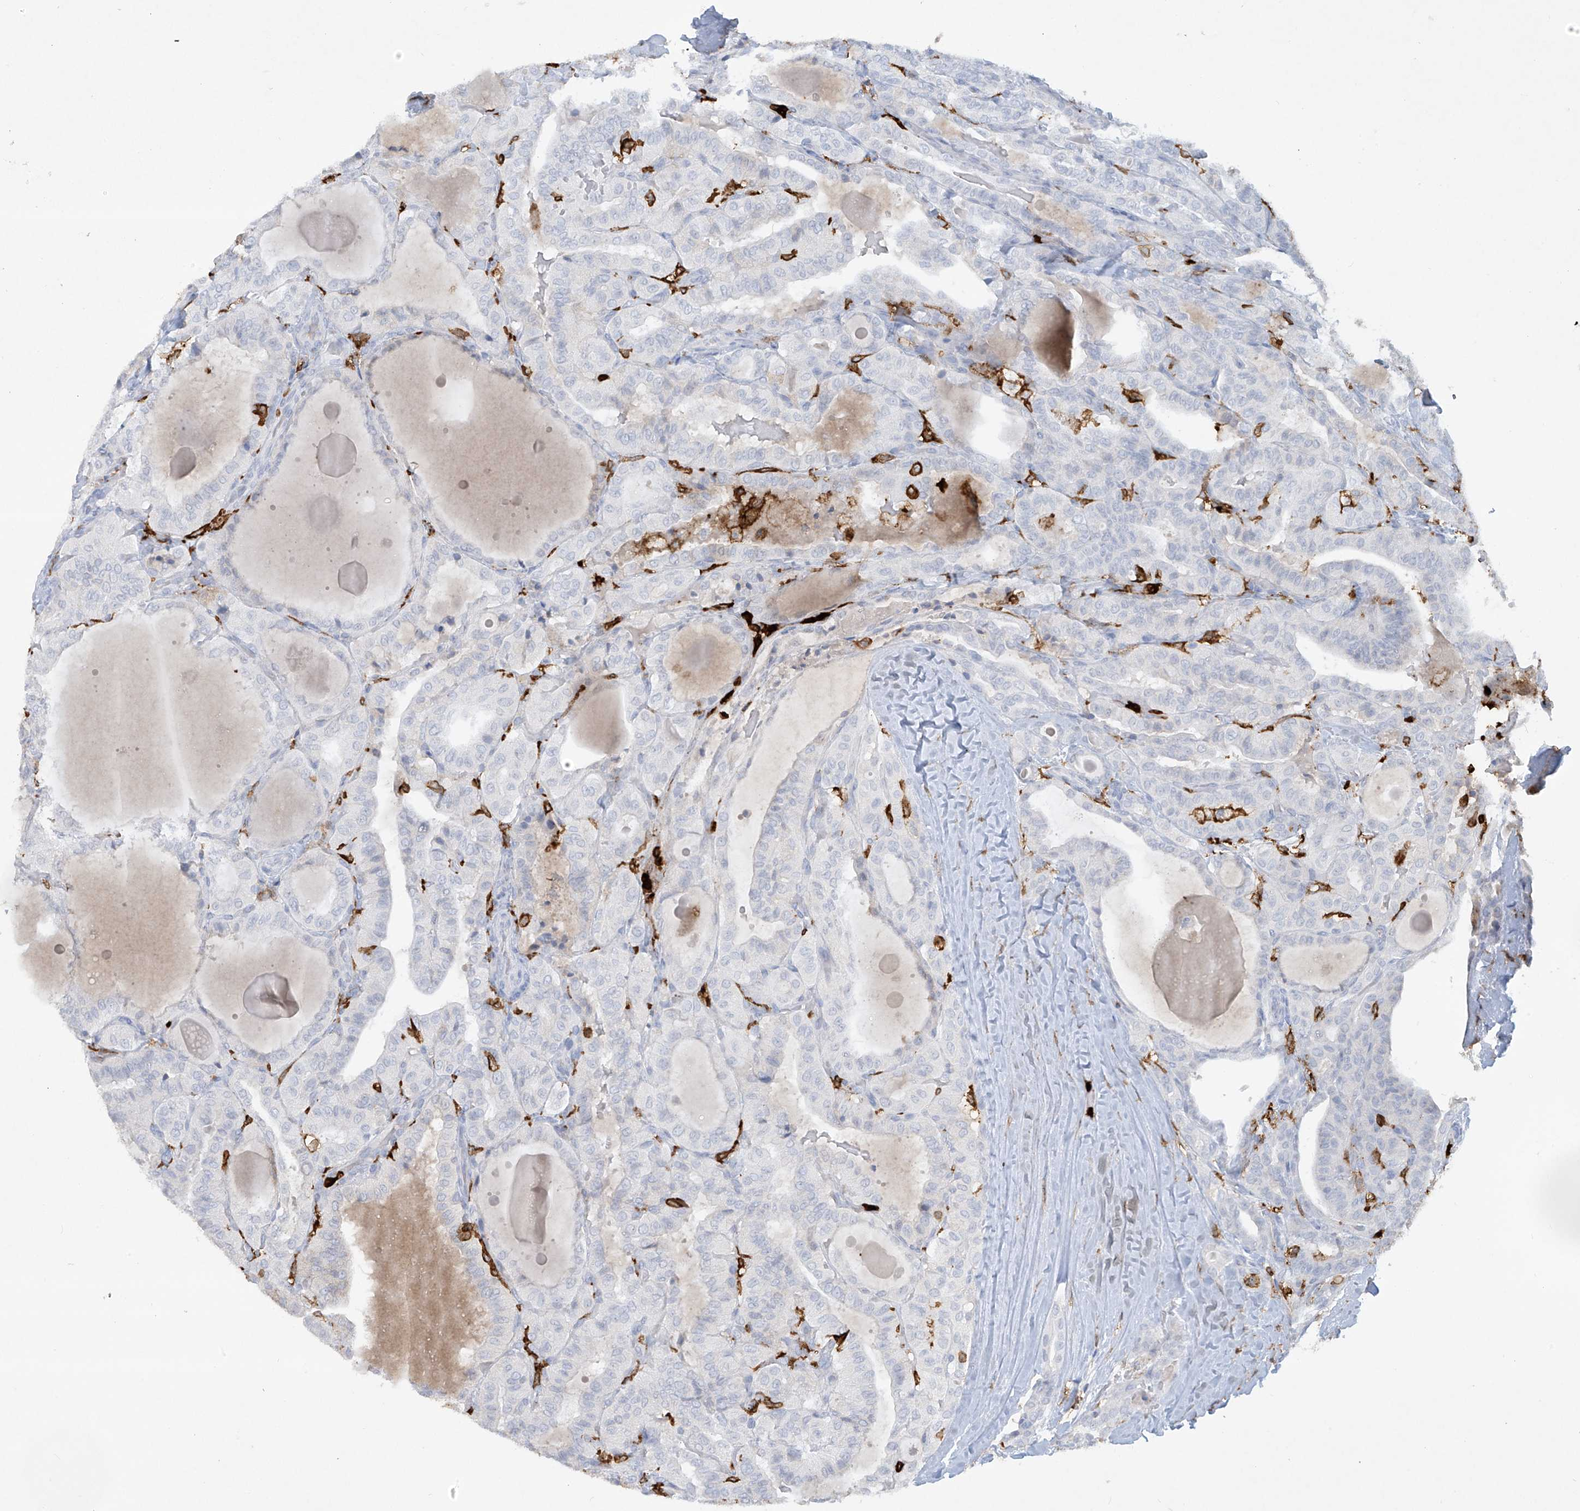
{"staining": {"intensity": "negative", "quantity": "none", "location": "none"}, "tissue": "thyroid cancer", "cell_type": "Tumor cells", "image_type": "cancer", "snomed": [{"axis": "morphology", "description": "Papillary adenocarcinoma, NOS"}, {"axis": "topography", "description": "Thyroid gland"}], "caption": "Tumor cells show no significant protein staining in thyroid cancer (papillary adenocarcinoma).", "gene": "FCGR3A", "patient": {"sex": "male", "age": 77}}